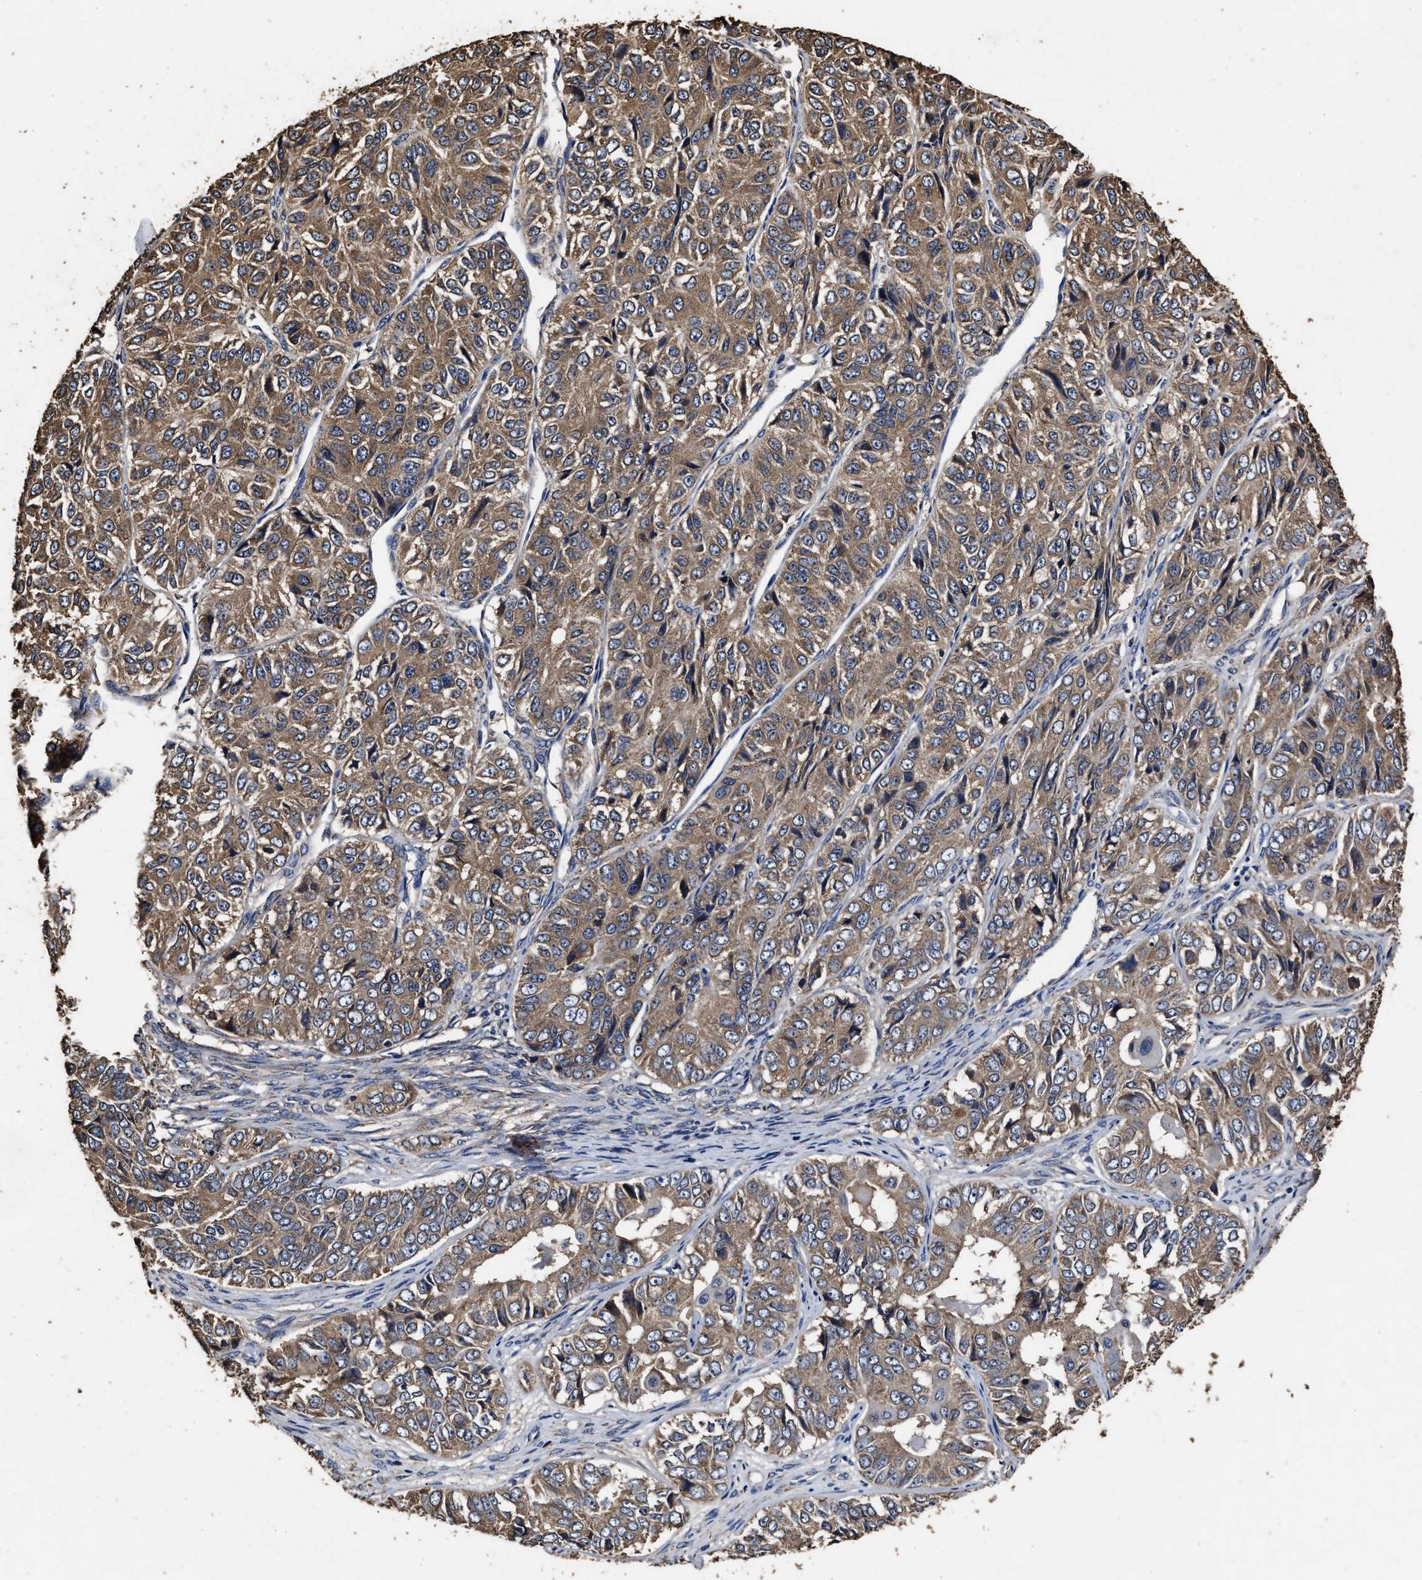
{"staining": {"intensity": "moderate", "quantity": ">75%", "location": "cytoplasmic/membranous"}, "tissue": "ovarian cancer", "cell_type": "Tumor cells", "image_type": "cancer", "snomed": [{"axis": "morphology", "description": "Carcinoma, endometroid"}, {"axis": "topography", "description": "Ovary"}], "caption": "Human endometroid carcinoma (ovarian) stained for a protein (brown) shows moderate cytoplasmic/membranous positive staining in approximately >75% of tumor cells.", "gene": "PPM1K", "patient": {"sex": "female", "age": 51}}